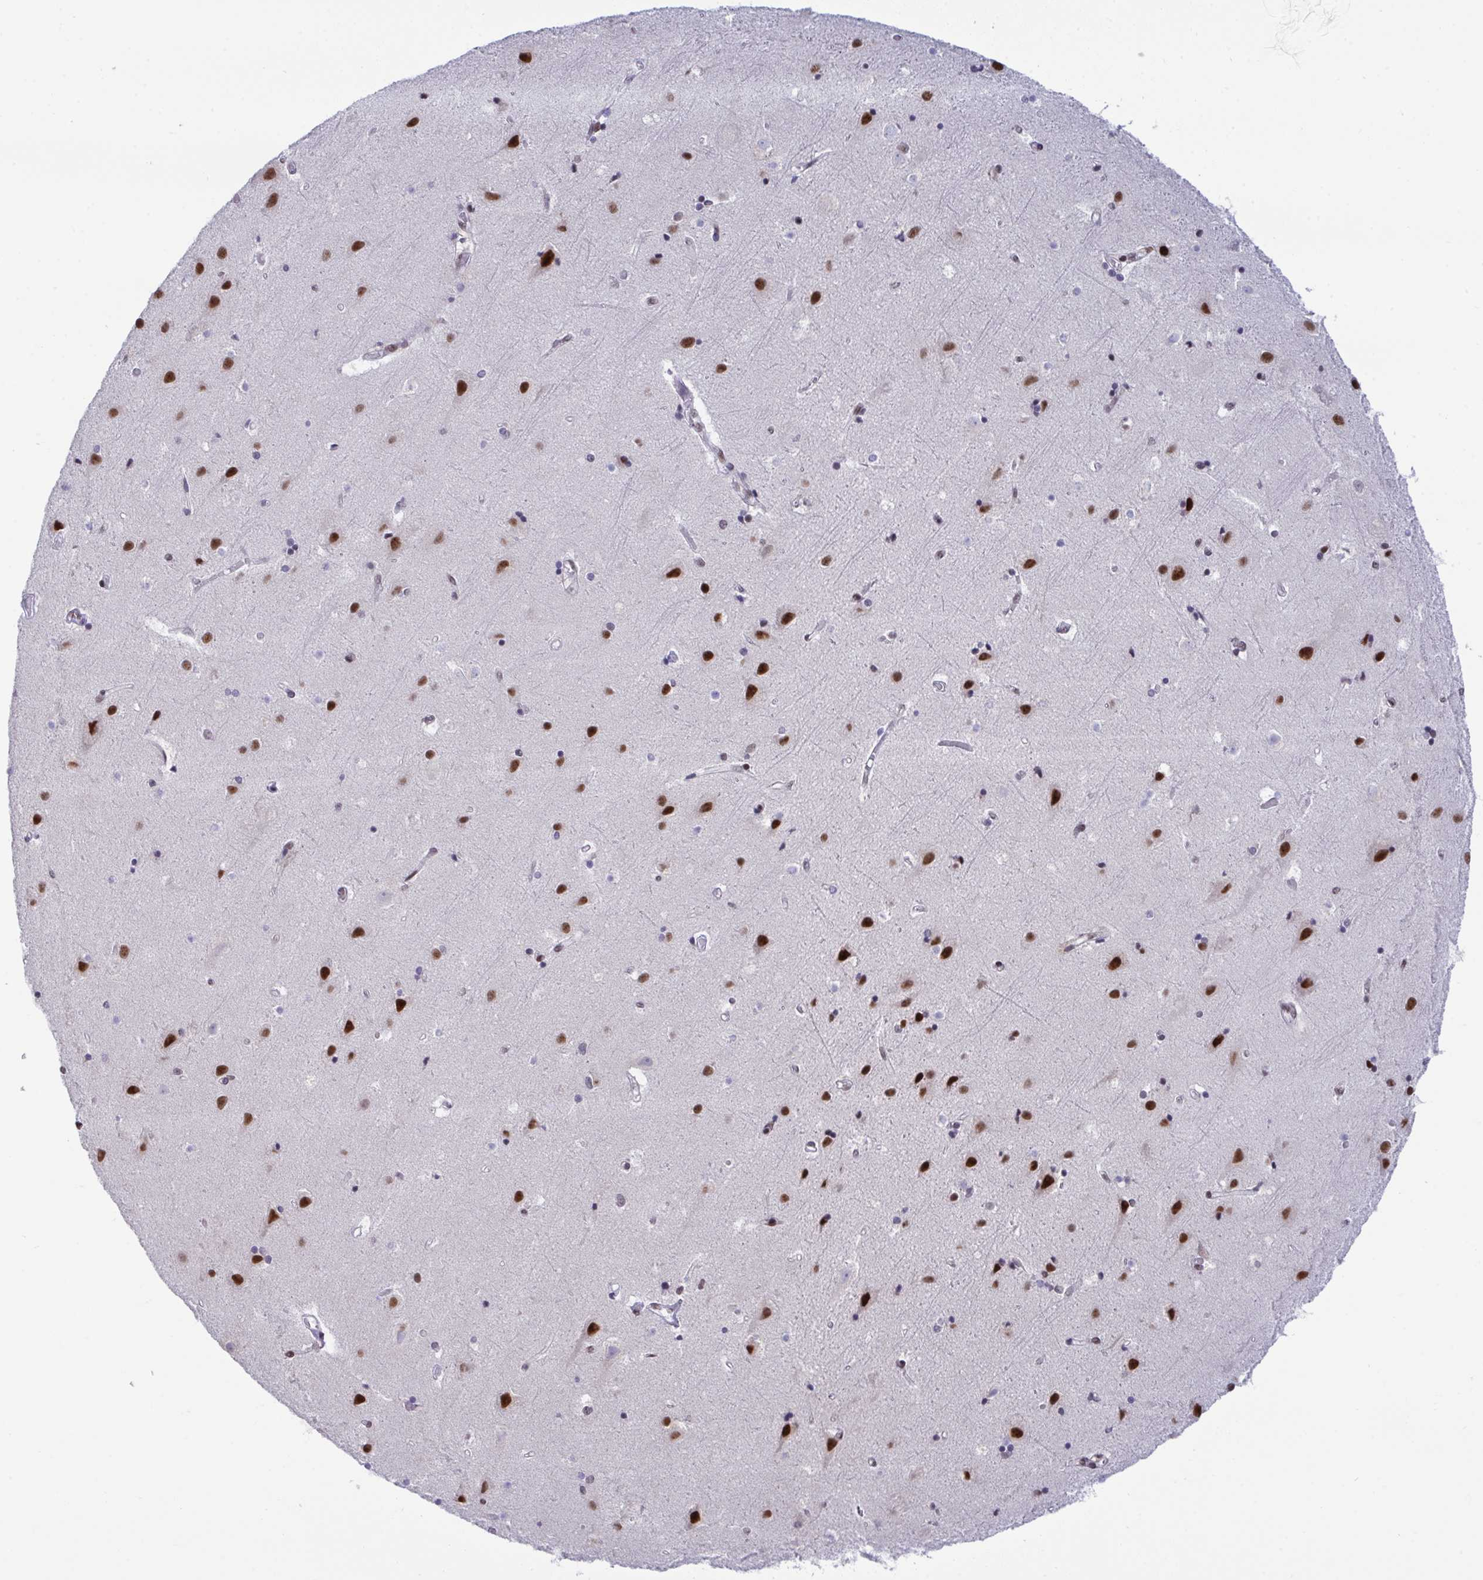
{"staining": {"intensity": "moderate", "quantity": "<25%", "location": "nuclear"}, "tissue": "cerebral cortex", "cell_type": "Endothelial cells", "image_type": "normal", "snomed": [{"axis": "morphology", "description": "Normal tissue, NOS"}, {"axis": "topography", "description": "Cerebral cortex"}], "caption": "Immunohistochemical staining of normal cerebral cortex displays <25% levels of moderate nuclear protein staining in approximately <25% of endothelial cells.", "gene": "WBP11", "patient": {"sex": "female", "age": 52}}